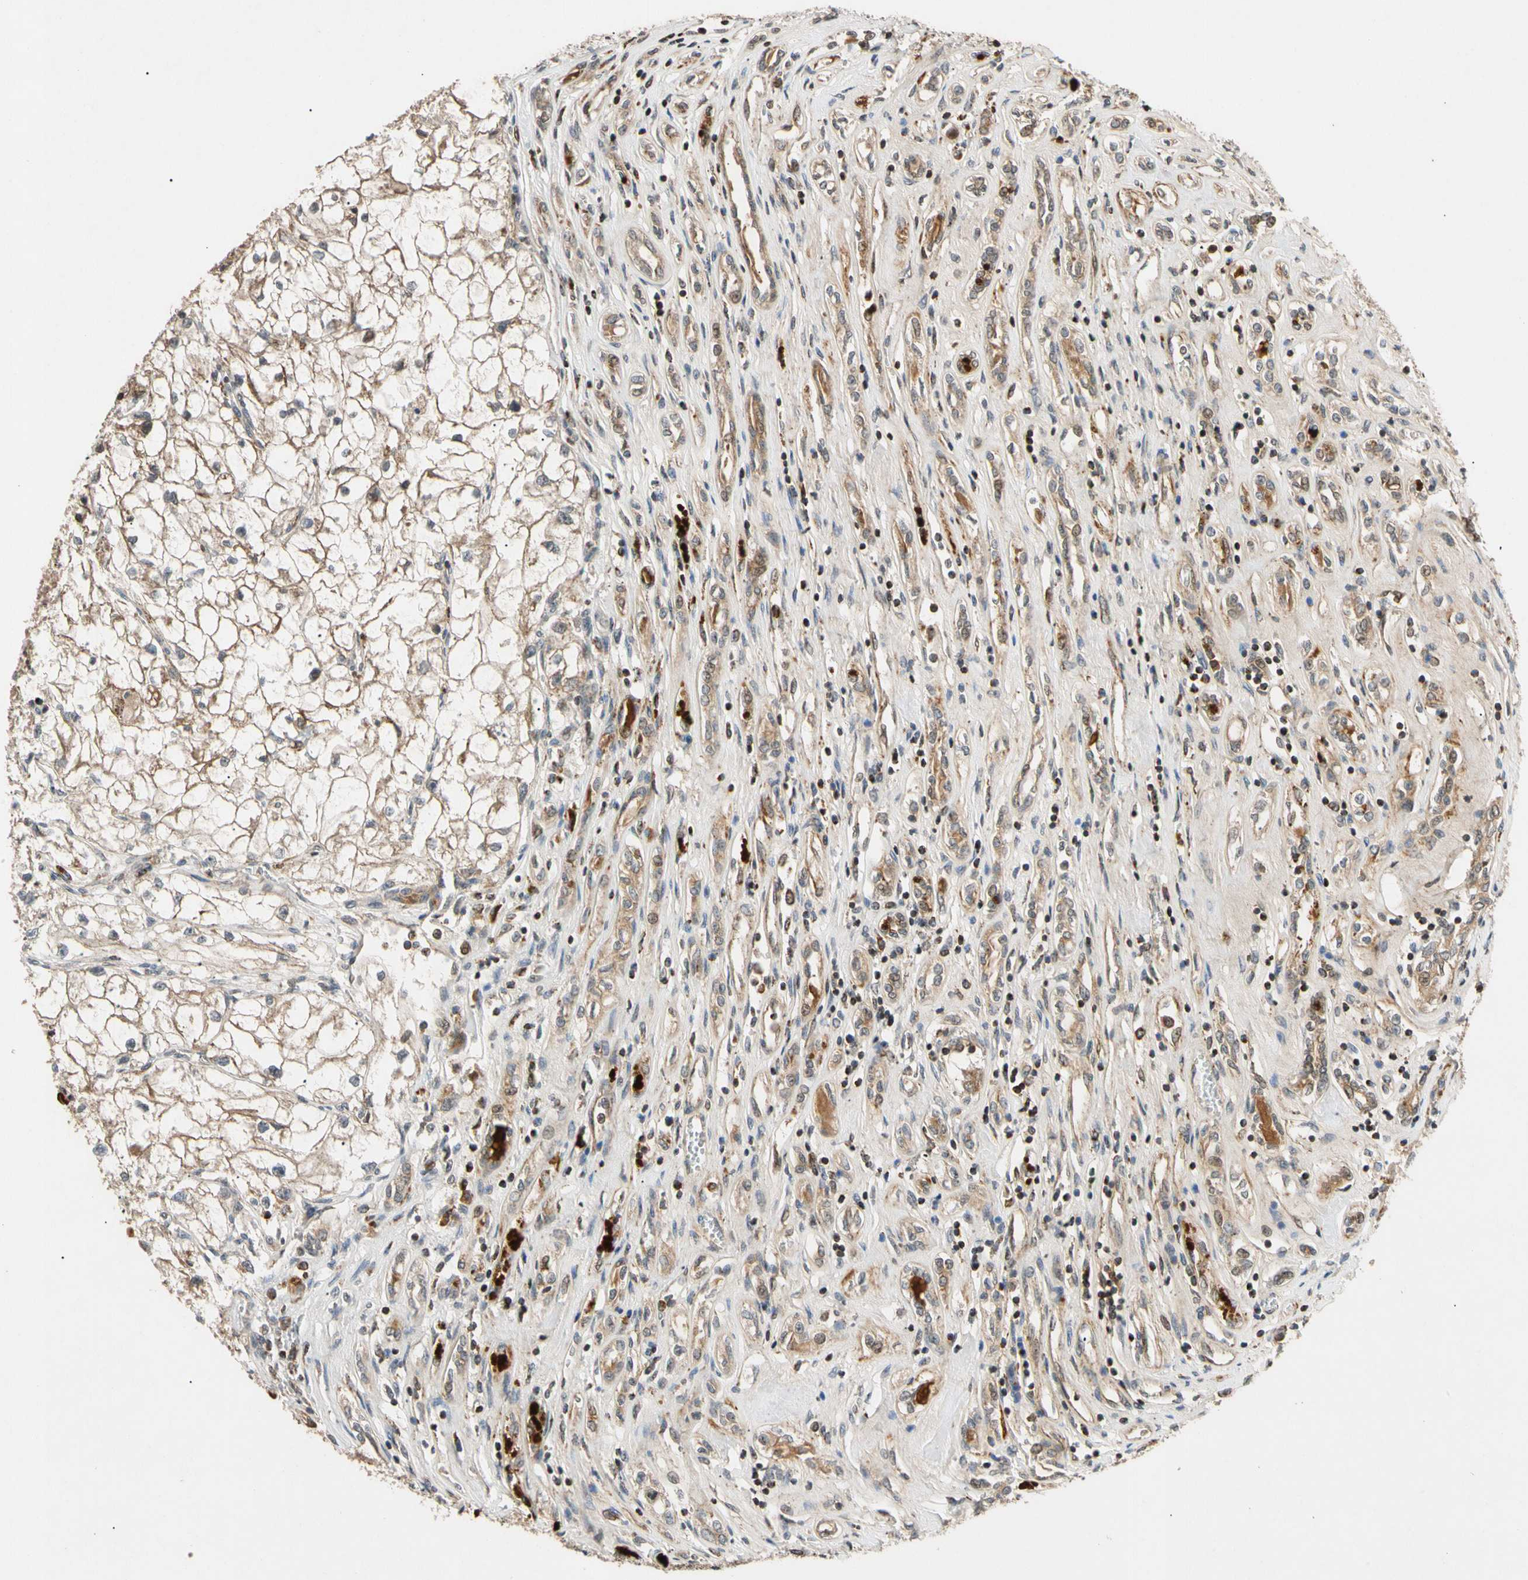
{"staining": {"intensity": "weak", "quantity": ">75%", "location": "cytoplasmic/membranous"}, "tissue": "renal cancer", "cell_type": "Tumor cells", "image_type": "cancer", "snomed": [{"axis": "morphology", "description": "Adenocarcinoma, NOS"}, {"axis": "topography", "description": "Kidney"}], "caption": "Immunohistochemical staining of human renal adenocarcinoma demonstrates low levels of weak cytoplasmic/membranous protein expression in about >75% of tumor cells.", "gene": "MRPS22", "patient": {"sex": "female", "age": 70}}